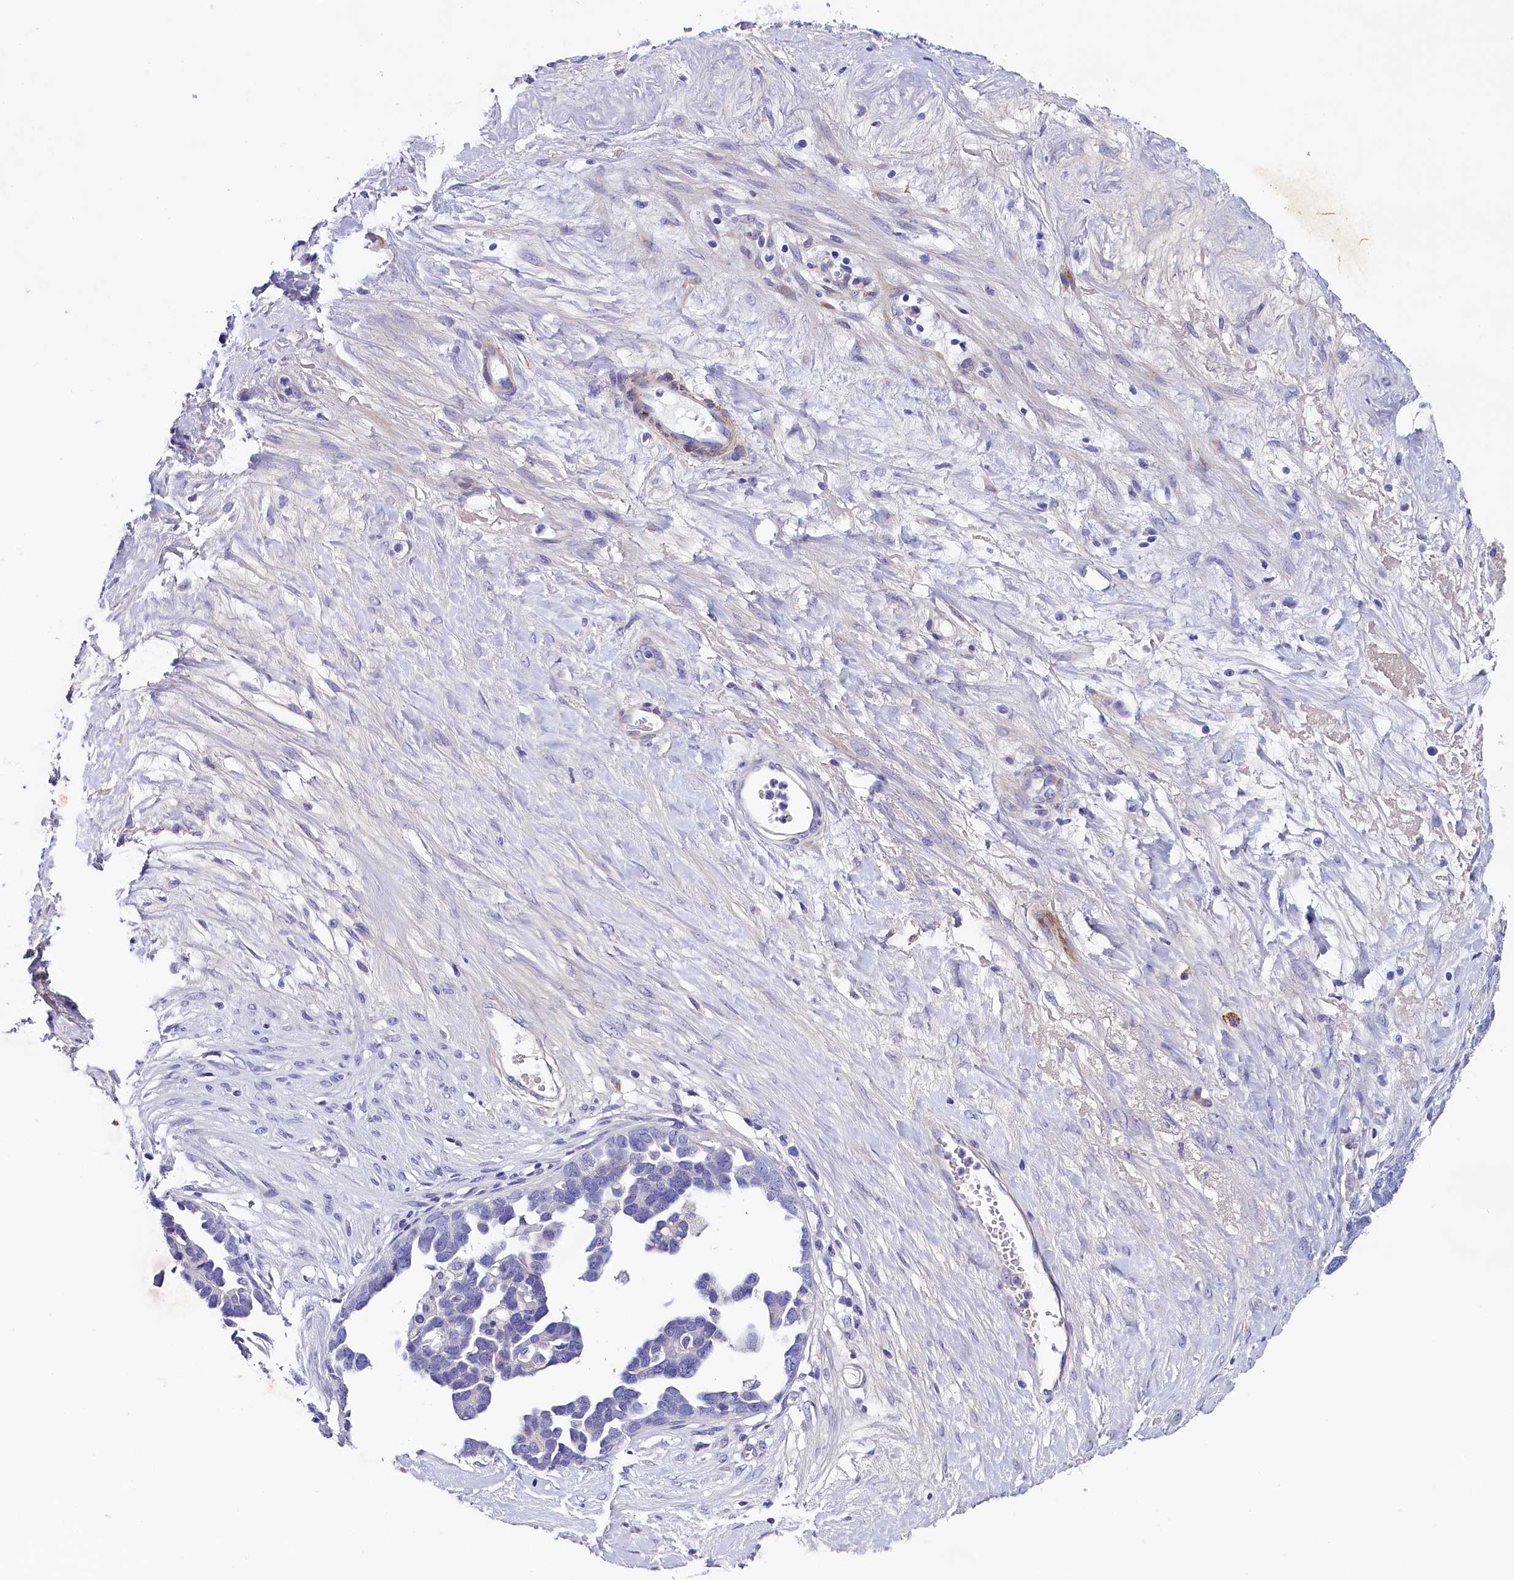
{"staining": {"intensity": "negative", "quantity": "none", "location": "none"}, "tissue": "ovarian cancer", "cell_type": "Tumor cells", "image_type": "cancer", "snomed": [{"axis": "morphology", "description": "Cystadenocarcinoma, serous, NOS"}, {"axis": "topography", "description": "Ovary"}], "caption": "Protein analysis of ovarian cancer (serous cystadenocarcinoma) reveals no significant staining in tumor cells.", "gene": "SOD3", "patient": {"sex": "female", "age": 54}}